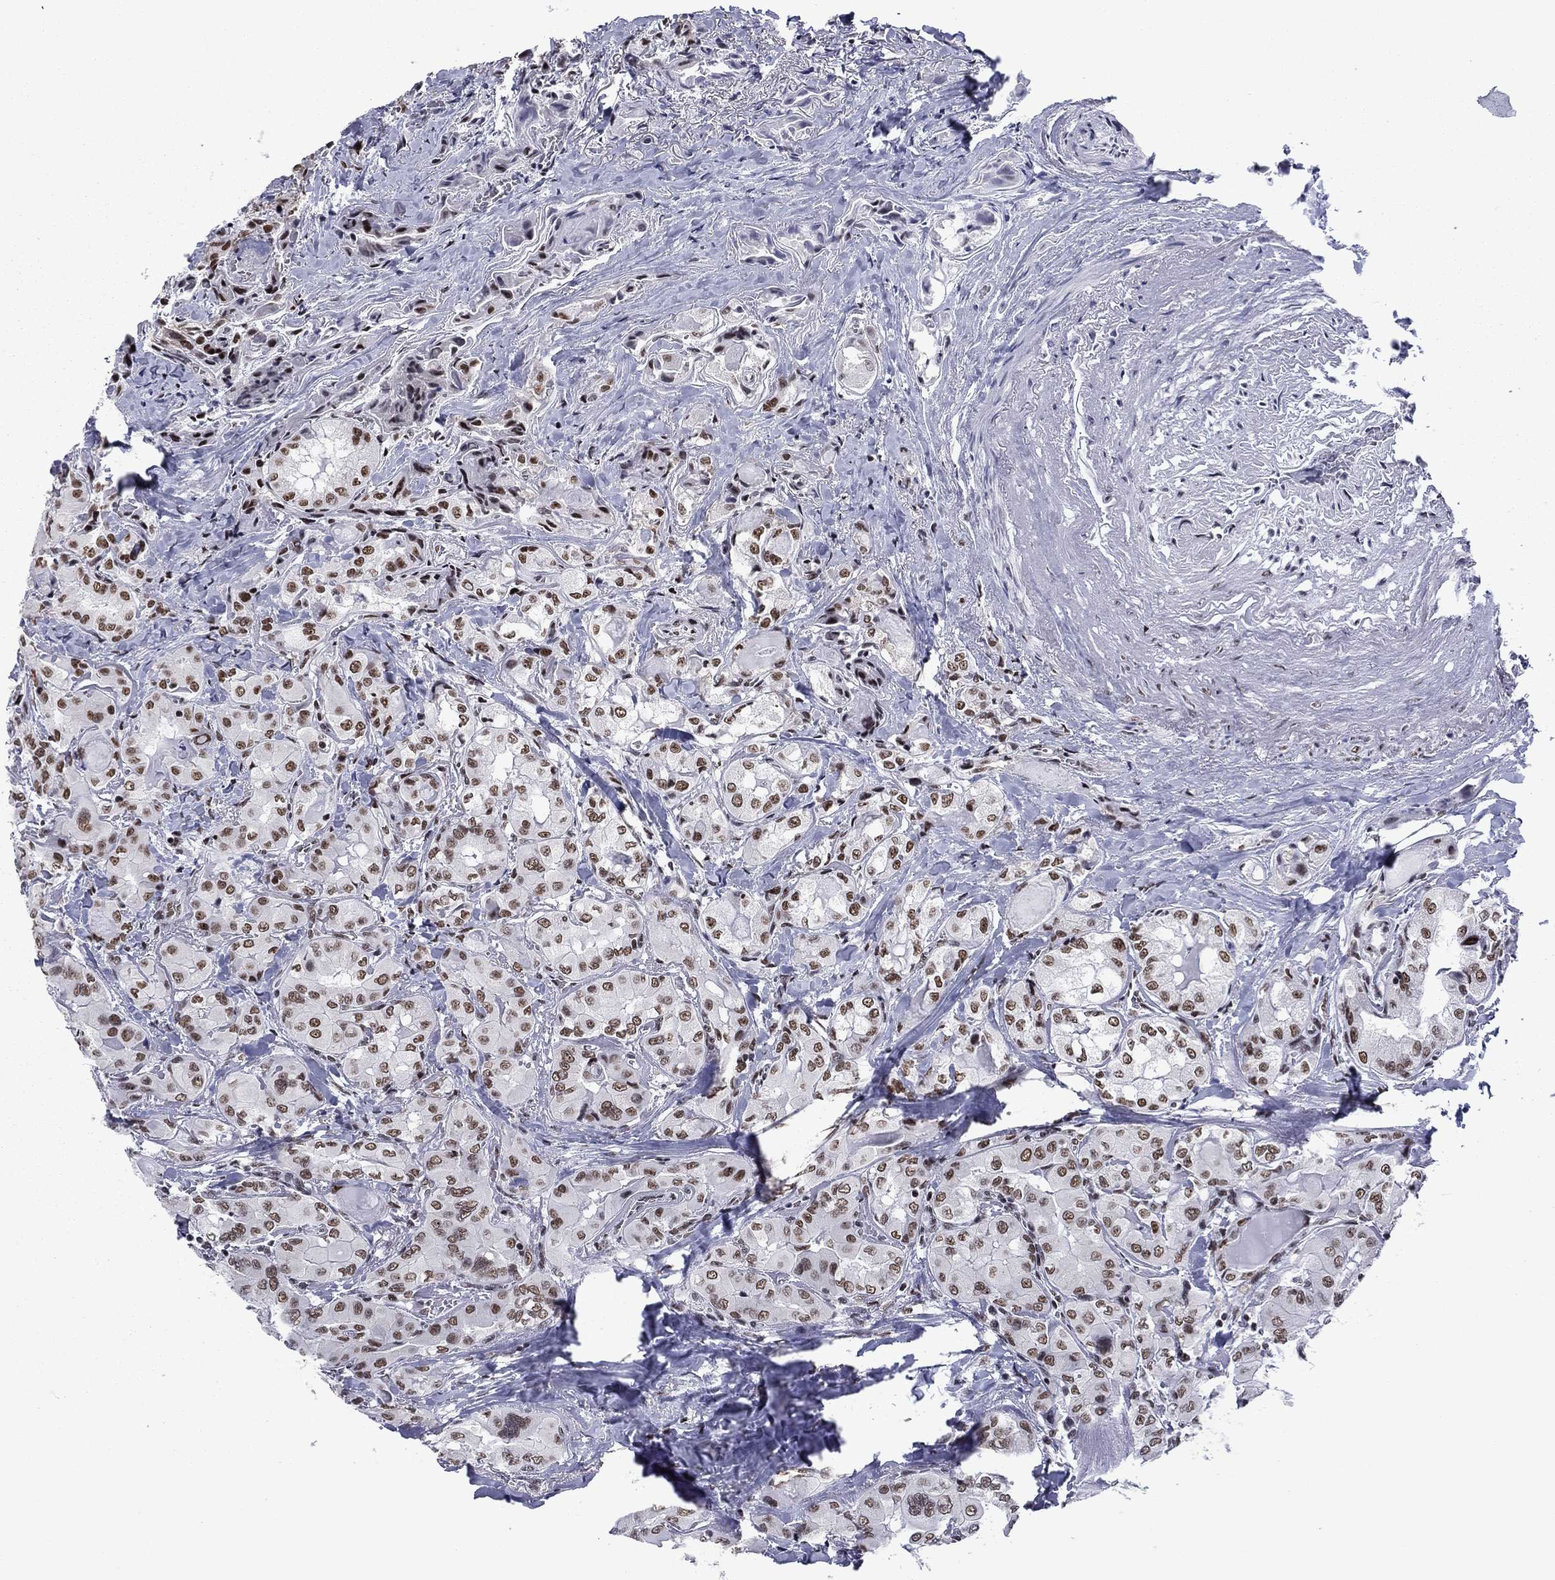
{"staining": {"intensity": "moderate", "quantity": ">75%", "location": "nuclear"}, "tissue": "thyroid cancer", "cell_type": "Tumor cells", "image_type": "cancer", "snomed": [{"axis": "morphology", "description": "Normal tissue, NOS"}, {"axis": "morphology", "description": "Papillary adenocarcinoma, NOS"}, {"axis": "topography", "description": "Thyroid gland"}], "caption": "The micrograph shows a brown stain indicating the presence of a protein in the nuclear of tumor cells in thyroid cancer.", "gene": "ETV5", "patient": {"sex": "female", "age": 66}}